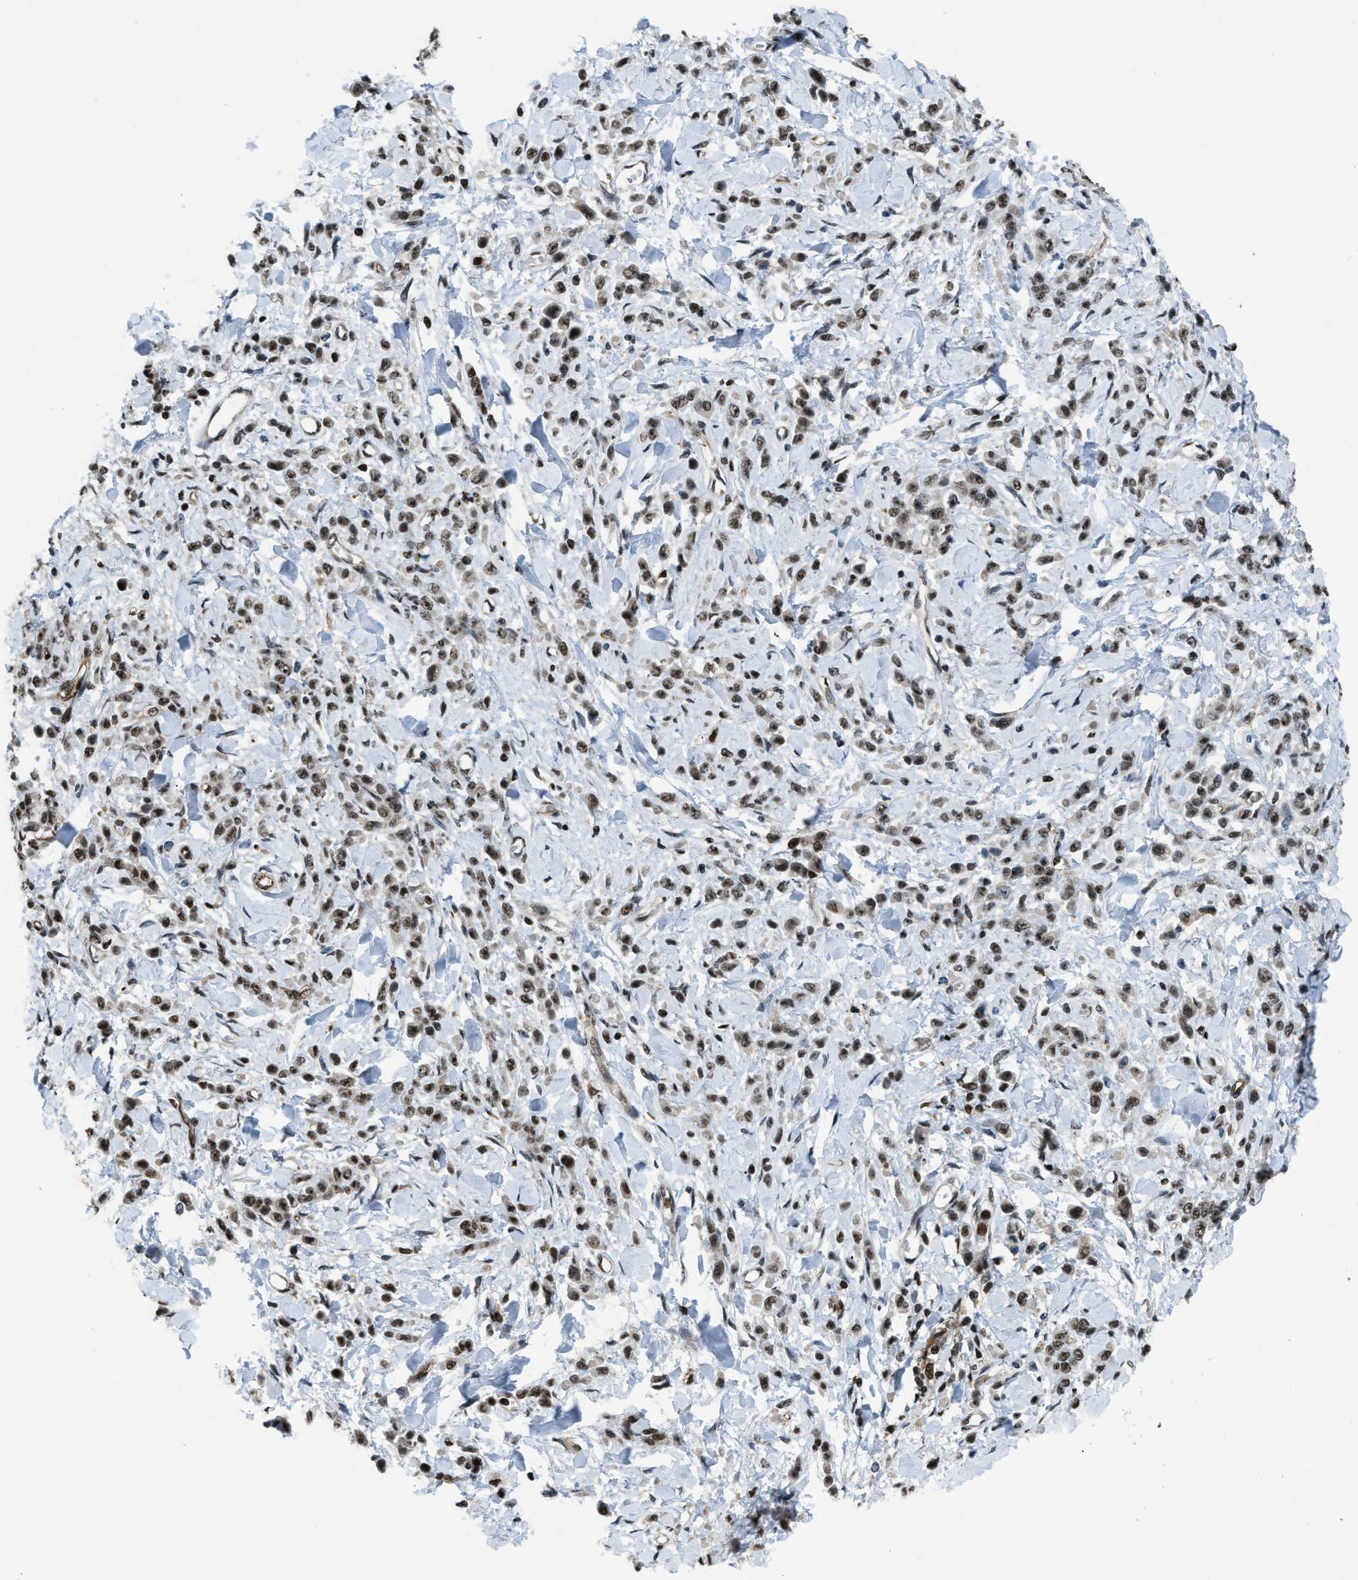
{"staining": {"intensity": "moderate", "quantity": ">75%", "location": "nuclear"}, "tissue": "stomach cancer", "cell_type": "Tumor cells", "image_type": "cancer", "snomed": [{"axis": "morphology", "description": "Normal tissue, NOS"}, {"axis": "morphology", "description": "Adenocarcinoma, NOS"}, {"axis": "topography", "description": "Stomach"}], "caption": "Protein staining by immunohistochemistry (IHC) reveals moderate nuclear positivity in approximately >75% of tumor cells in stomach adenocarcinoma.", "gene": "E2F1", "patient": {"sex": "male", "age": 82}}